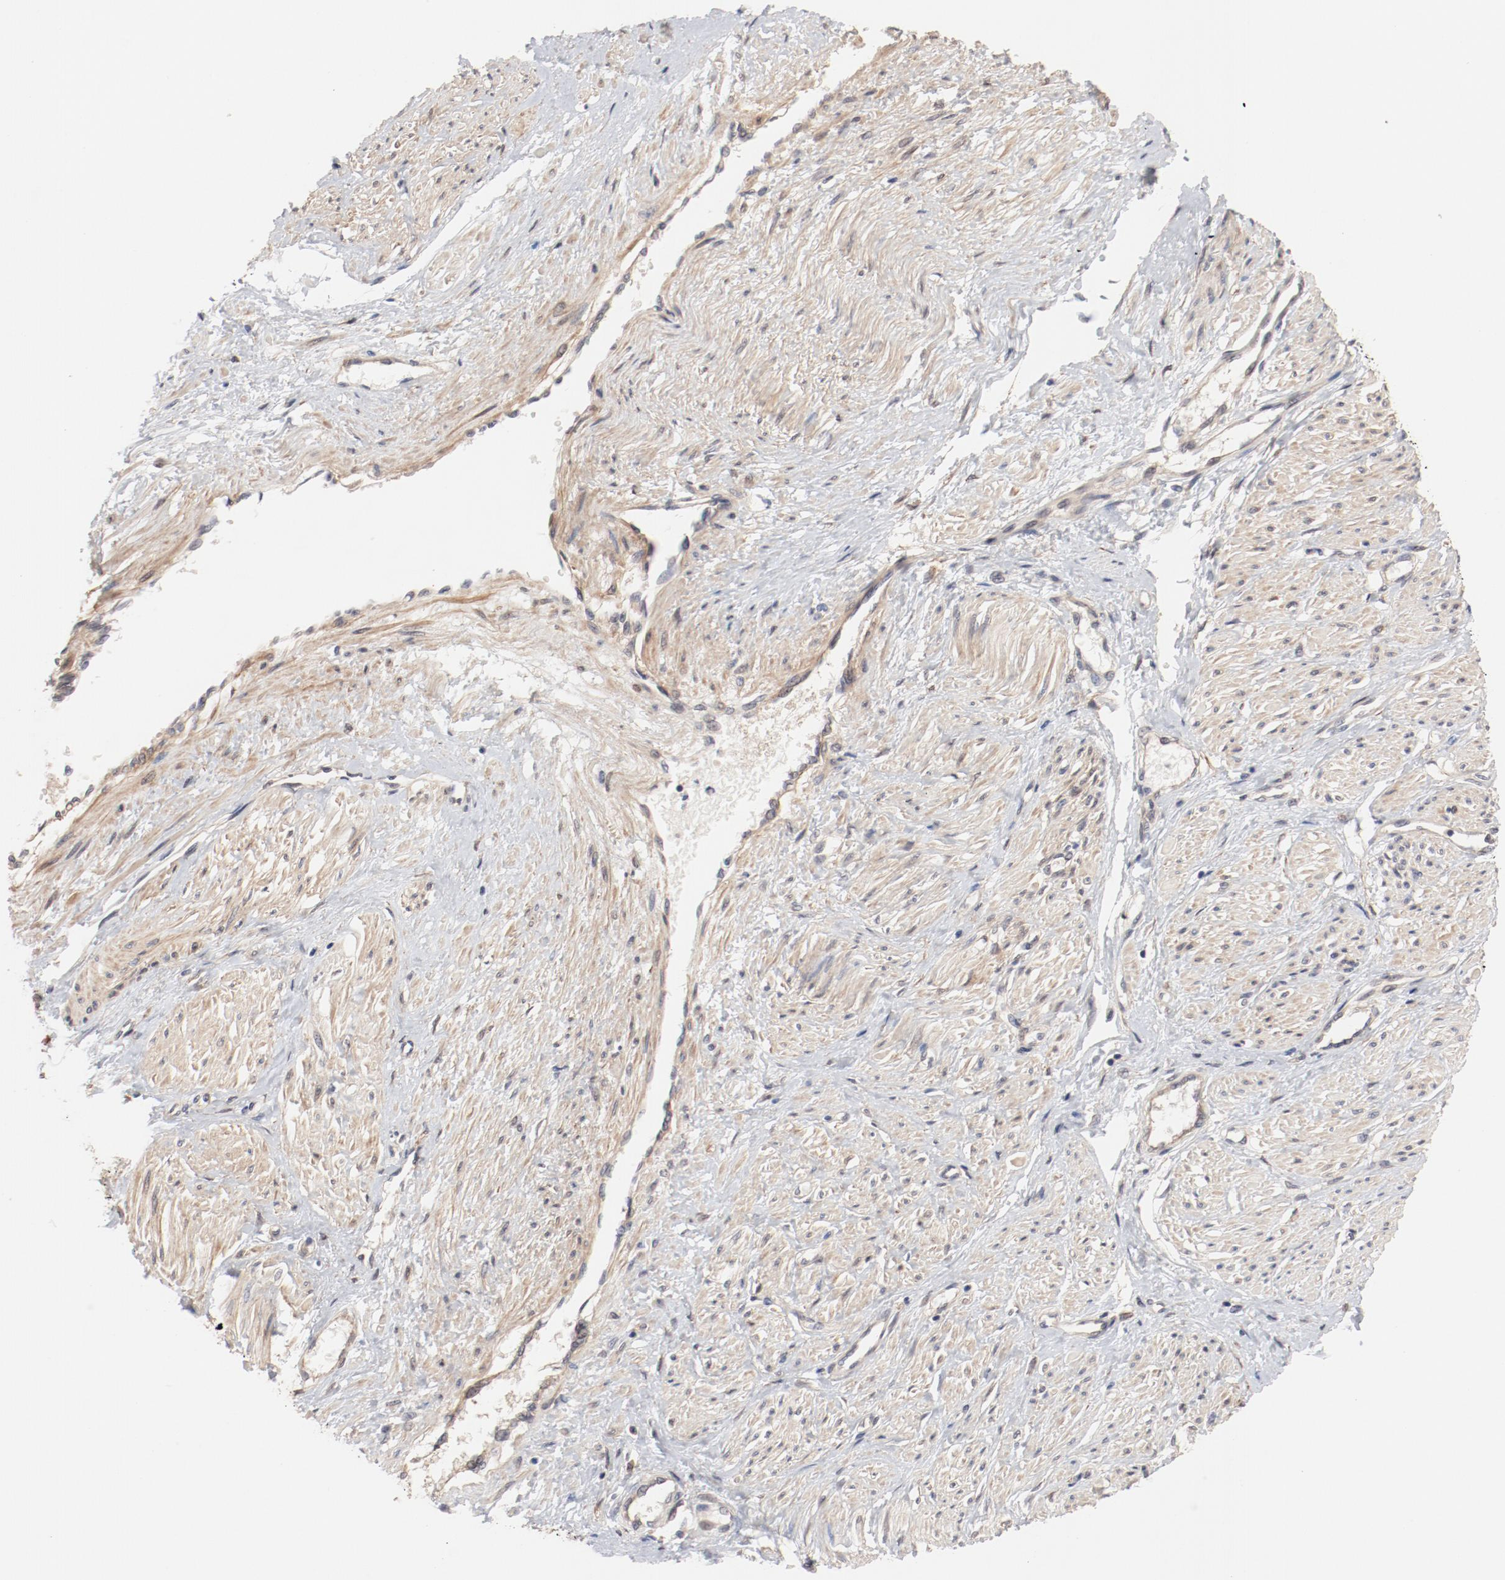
{"staining": {"intensity": "negative", "quantity": "none", "location": "none"}, "tissue": "smooth muscle", "cell_type": "Smooth muscle cells", "image_type": "normal", "snomed": [{"axis": "morphology", "description": "Normal tissue, NOS"}, {"axis": "topography", "description": "Smooth muscle"}, {"axis": "topography", "description": "Uterus"}], "caption": "This is an IHC micrograph of unremarkable smooth muscle. There is no positivity in smooth muscle cells.", "gene": "PITPNM2", "patient": {"sex": "female", "age": 39}}